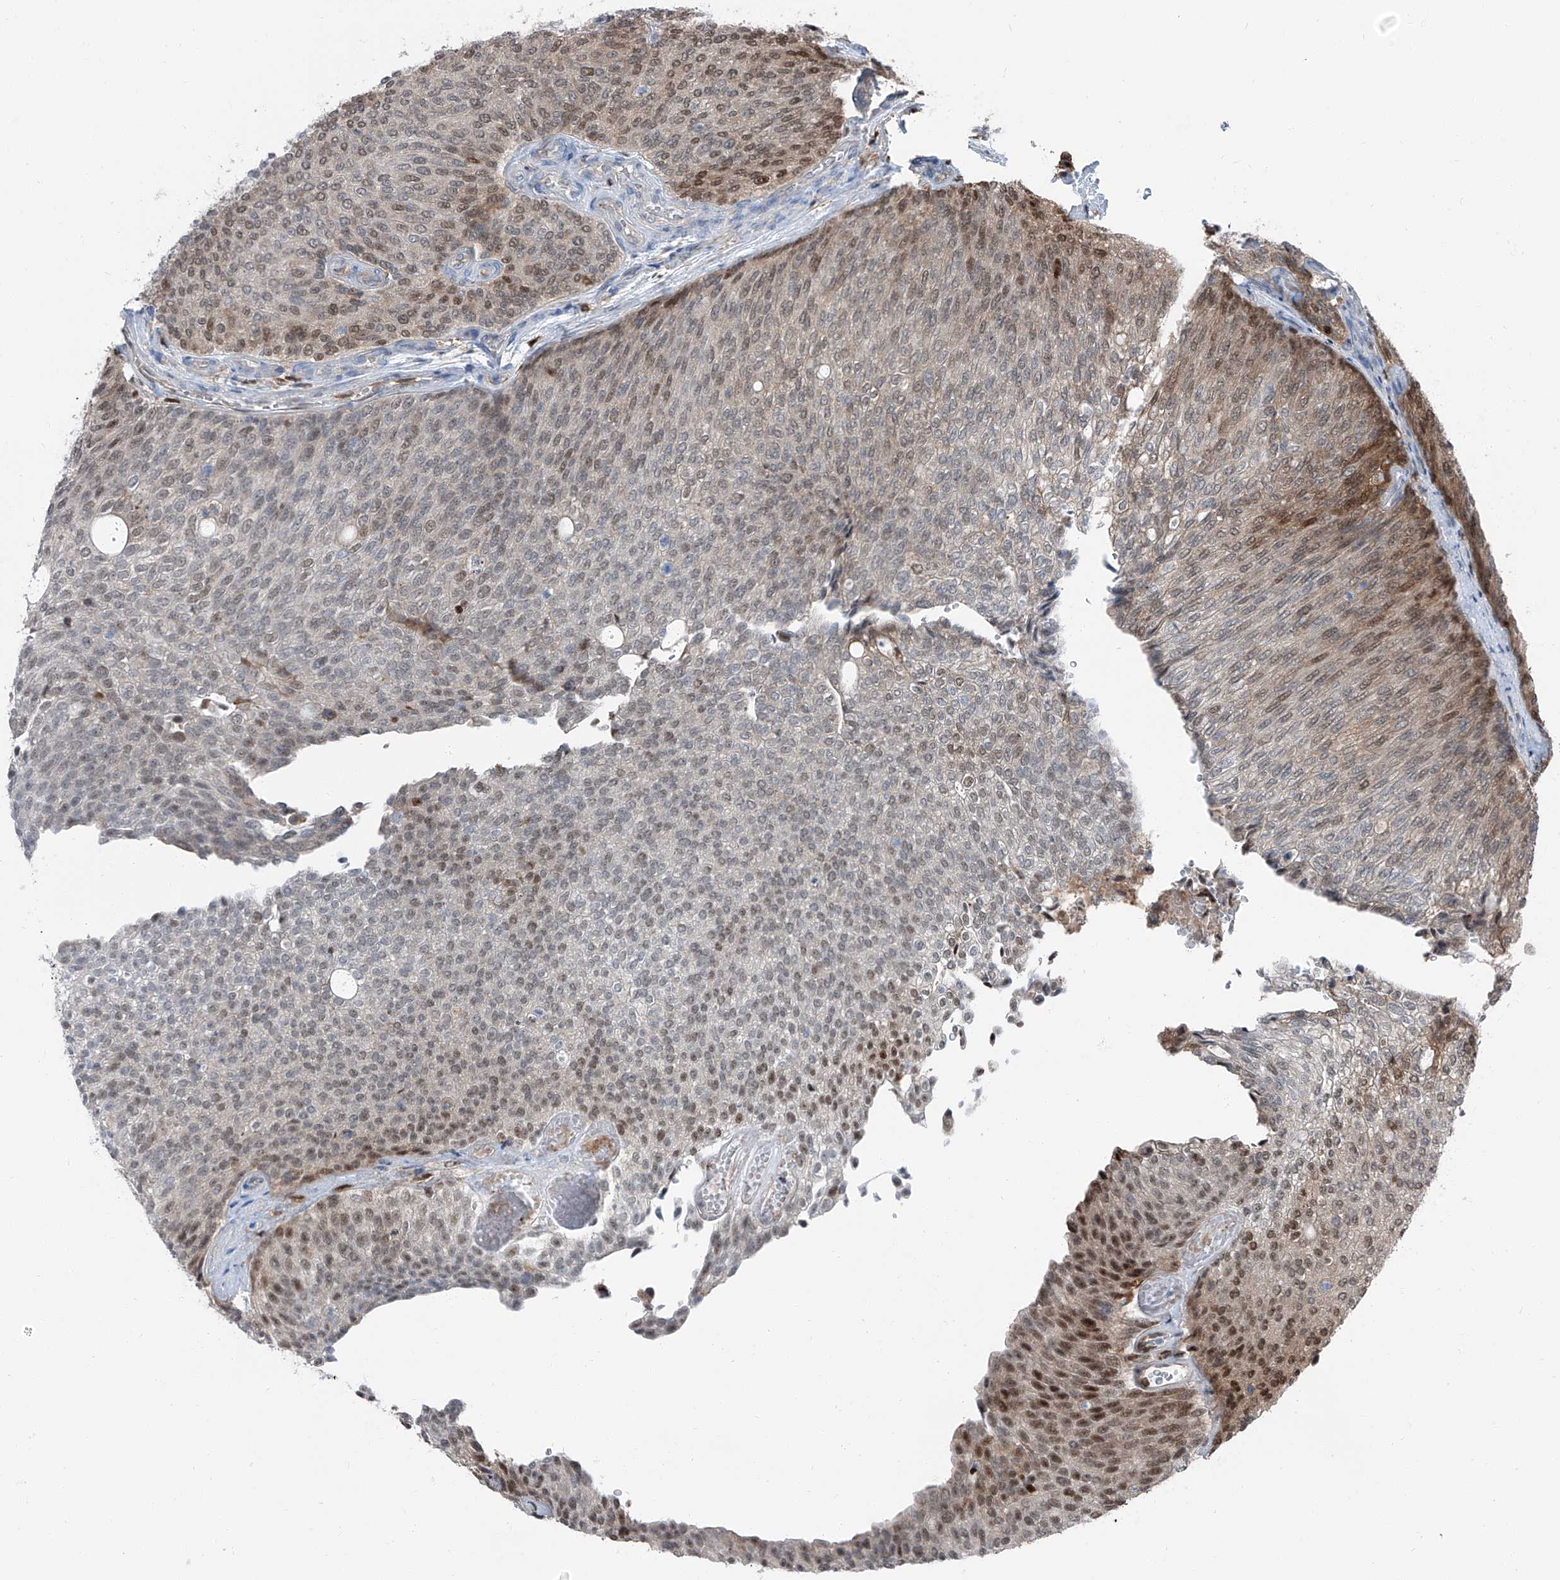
{"staining": {"intensity": "moderate", "quantity": "25%-75%", "location": "cytoplasmic/membranous,nuclear"}, "tissue": "urothelial cancer", "cell_type": "Tumor cells", "image_type": "cancer", "snomed": [{"axis": "morphology", "description": "Urothelial carcinoma, Low grade"}, {"axis": "topography", "description": "Urinary bladder"}], "caption": "Tumor cells demonstrate moderate cytoplasmic/membranous and nuclear staining in approximately 25%-75% of cells in low-grade urothelial carcinoma.", "gene": "PSMB10", "patient": {"sex": "female", "age": 79}}